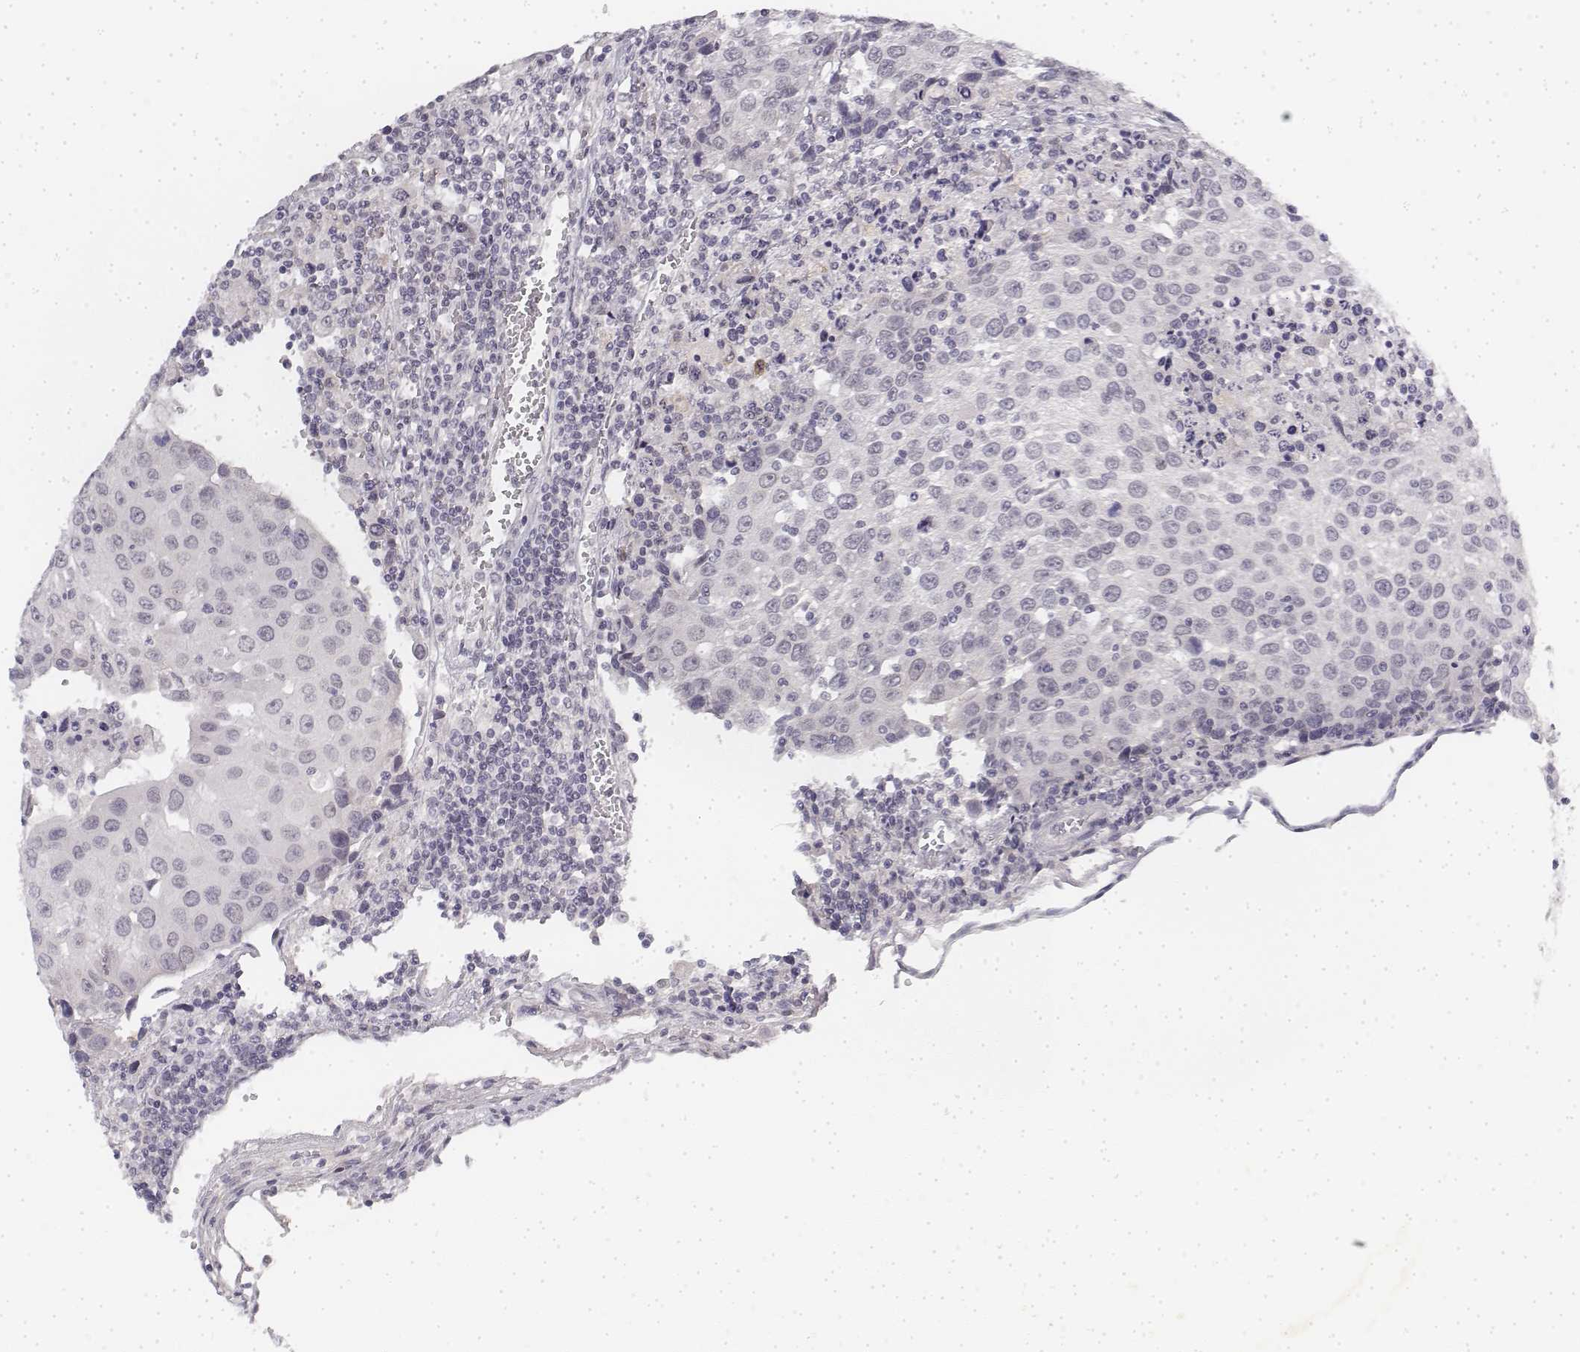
{"staining": {"intensity": "negative", "quantity": "none", "location": "none"}, "tissue": "urothelial cancer", "cell_type": "Tumor cells", "image_type": "cancer", "snomed": [{"axis": "morphology", "description": "Urothelial carcinoma, High grade"}, {"axis": "topography", "description": "Urinary bladder"}], "caption": "This is a photomicrograph of immunohistochemistry staining of high-grade urothelial carcinoma, which shows no staining in tumor cells.", "gene": "KRT84", "patient": {"sex": "female", "age": 85}}